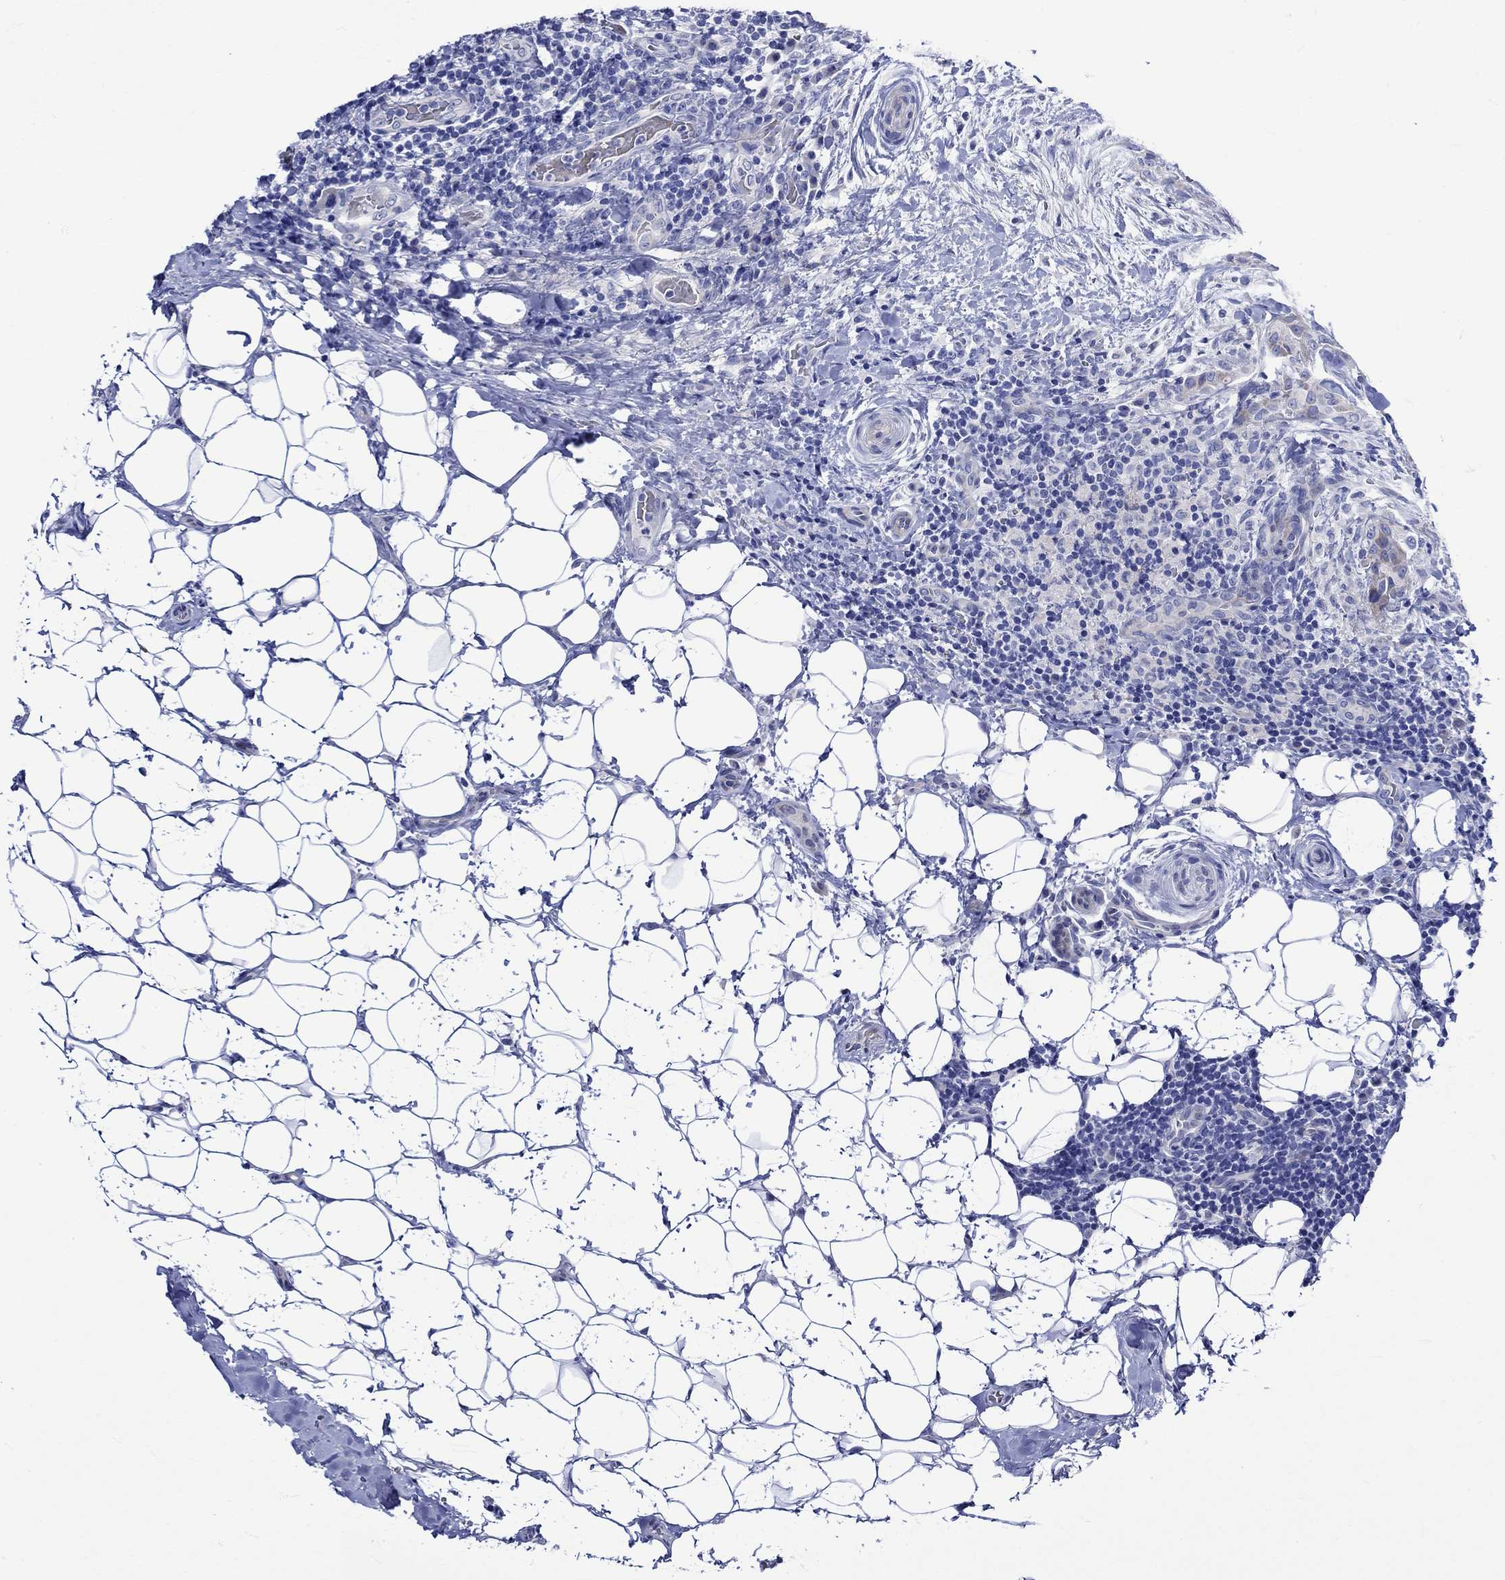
{"staining": {"intensity": "negative", "quantity": "none", "location": "none"}, "tissue": "thyroid cancer", "cell_type": "Tumor cells", "image_type": "cancer", "snomed": [{"axis": "morphology", "description": "Papillary adenocarcinoma, NOS"}, {"axis": "topography", "description": "Thyroid gland"}], "caption": "Protein analysis of thyroid papillary adenocarcinoma exhibits no significant staining in tumor cells.", "gene": "NRIP3", "patient": {"sex": "male", "age": 61}}